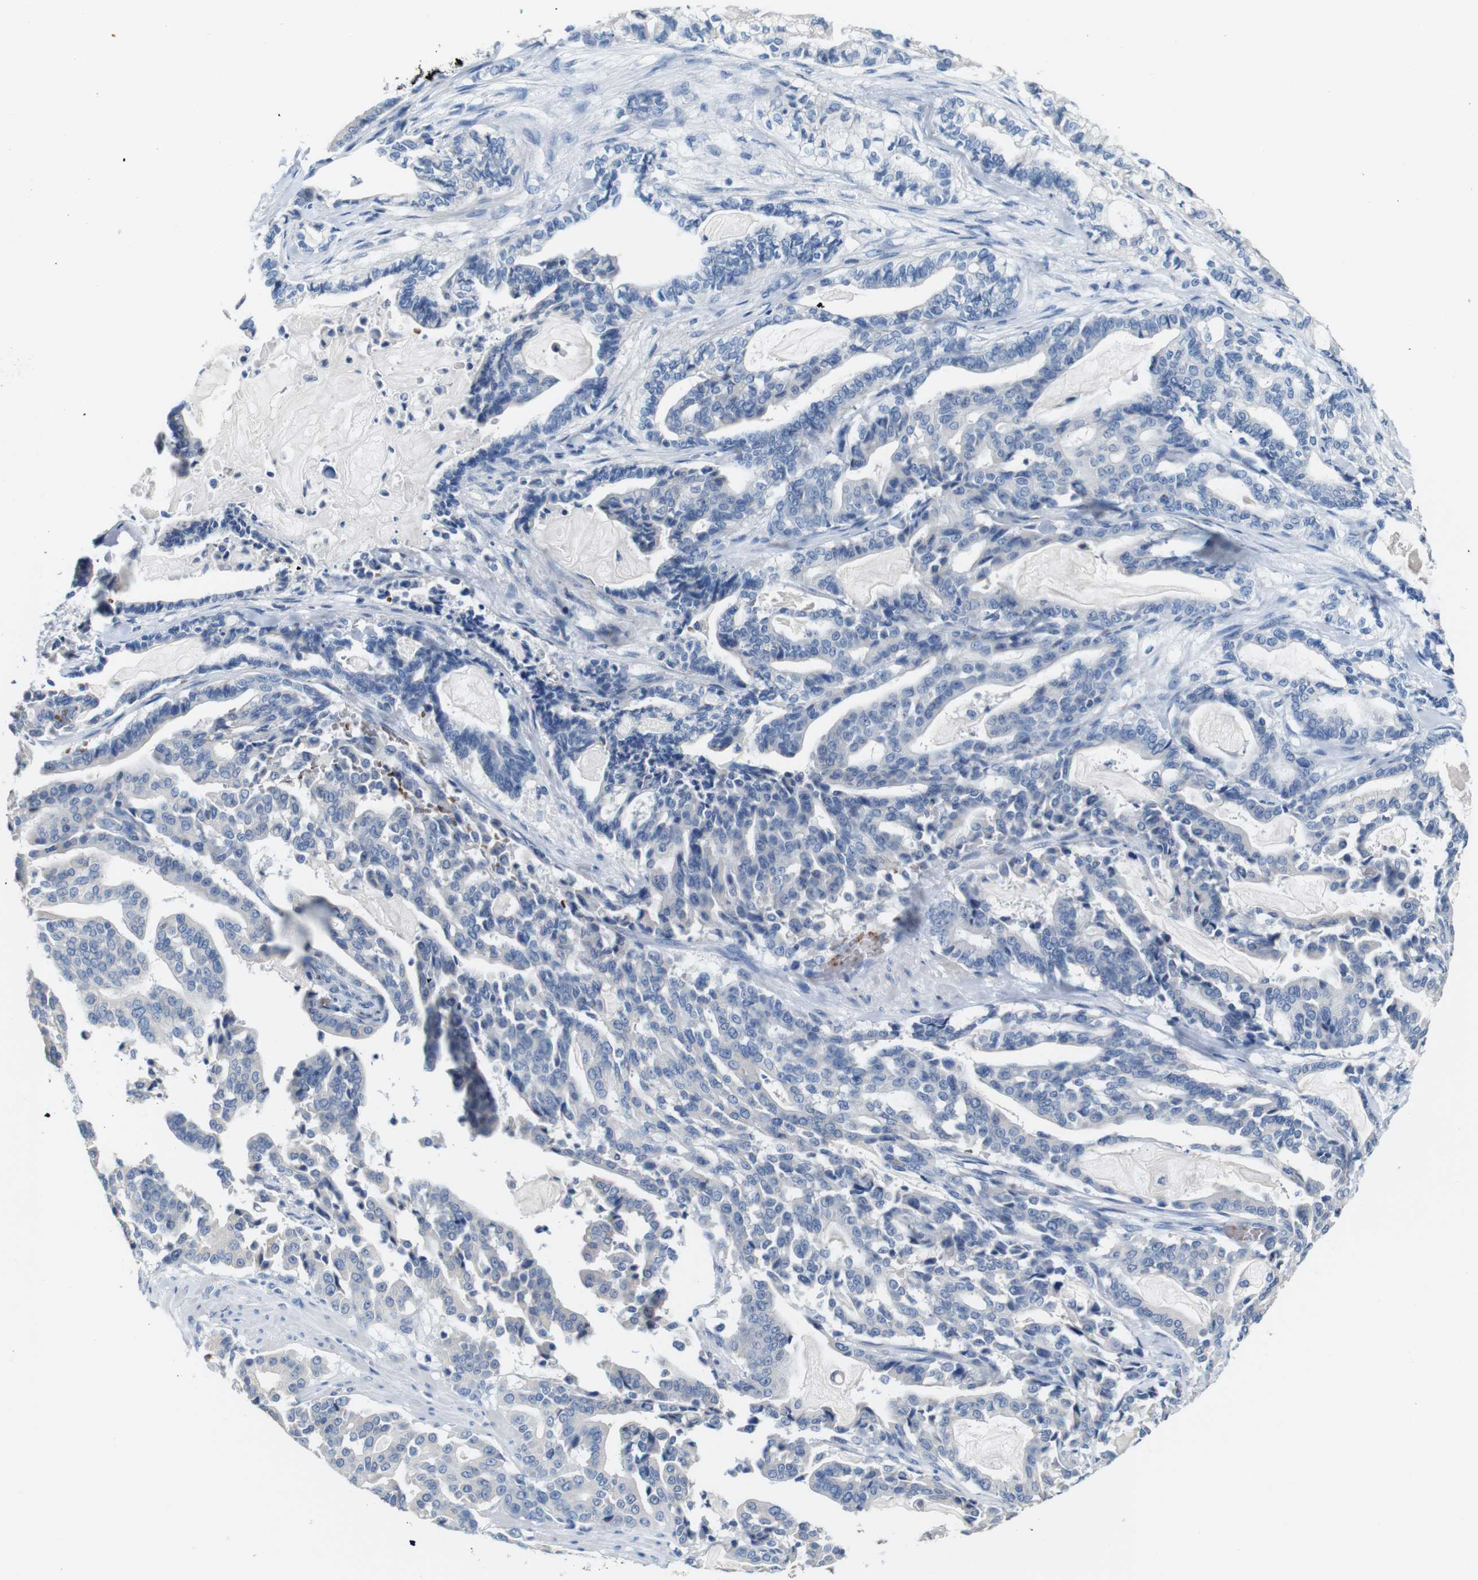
{"staining": {"intensity": "negative", "quantity": "none", "location": "none"}, "tissue": "pancreatic cancer", "cell_type": "Tumor cells", "image_type": "cancer", "snomed": [{"axis": "morphology", "description": "Adenocarcinoma, NOS"}, {"axis": "topography", "description": "Pancreas"}], "caption": "There is no significant staining in tumor cells of pancreatic cancer.", "gene": "IGSF8", "patient": {"sex": "male", "age": 63}}